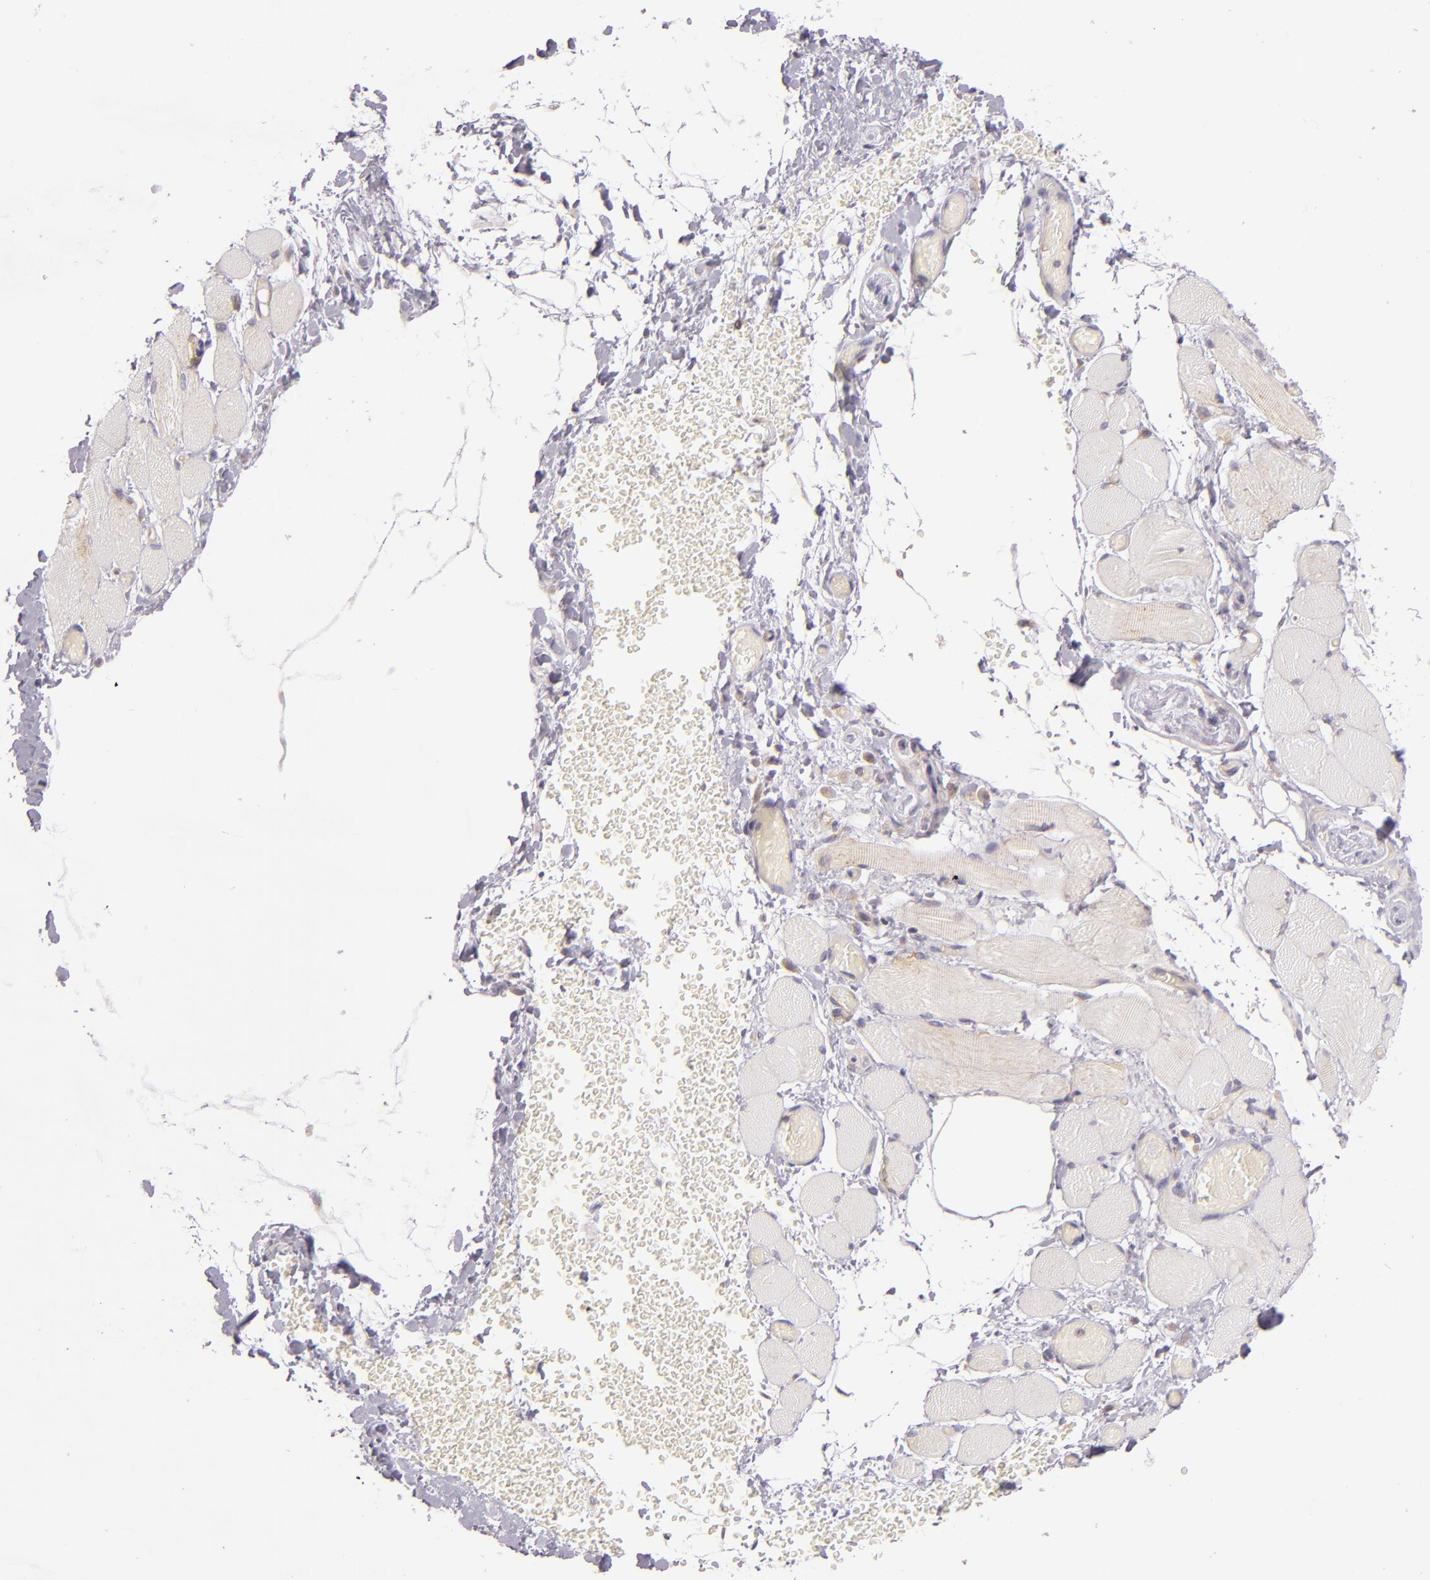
{"staining": {"intensity": "negative", "quantity": "none", "location": "none"}, "tissue": "skeletal muscle", "cell_type": "Myocytes", "image_type": "normal", "snomed": [{"axis": "morphology", "description": "Normal tissue, NOS"}, {"axis": "topography", "description": "Skeletal muscle"}, {"axis": "topography", "description": "Soft tissue"}], "caption": "Immunohistochemistry (IHC) photomicrograph of benign skeletal muscle stained for a protein (brown), which demonstrates no positivity in myocytes.", "gene": "UPF3B", "patient": {"sex": "female", "age": 58}}